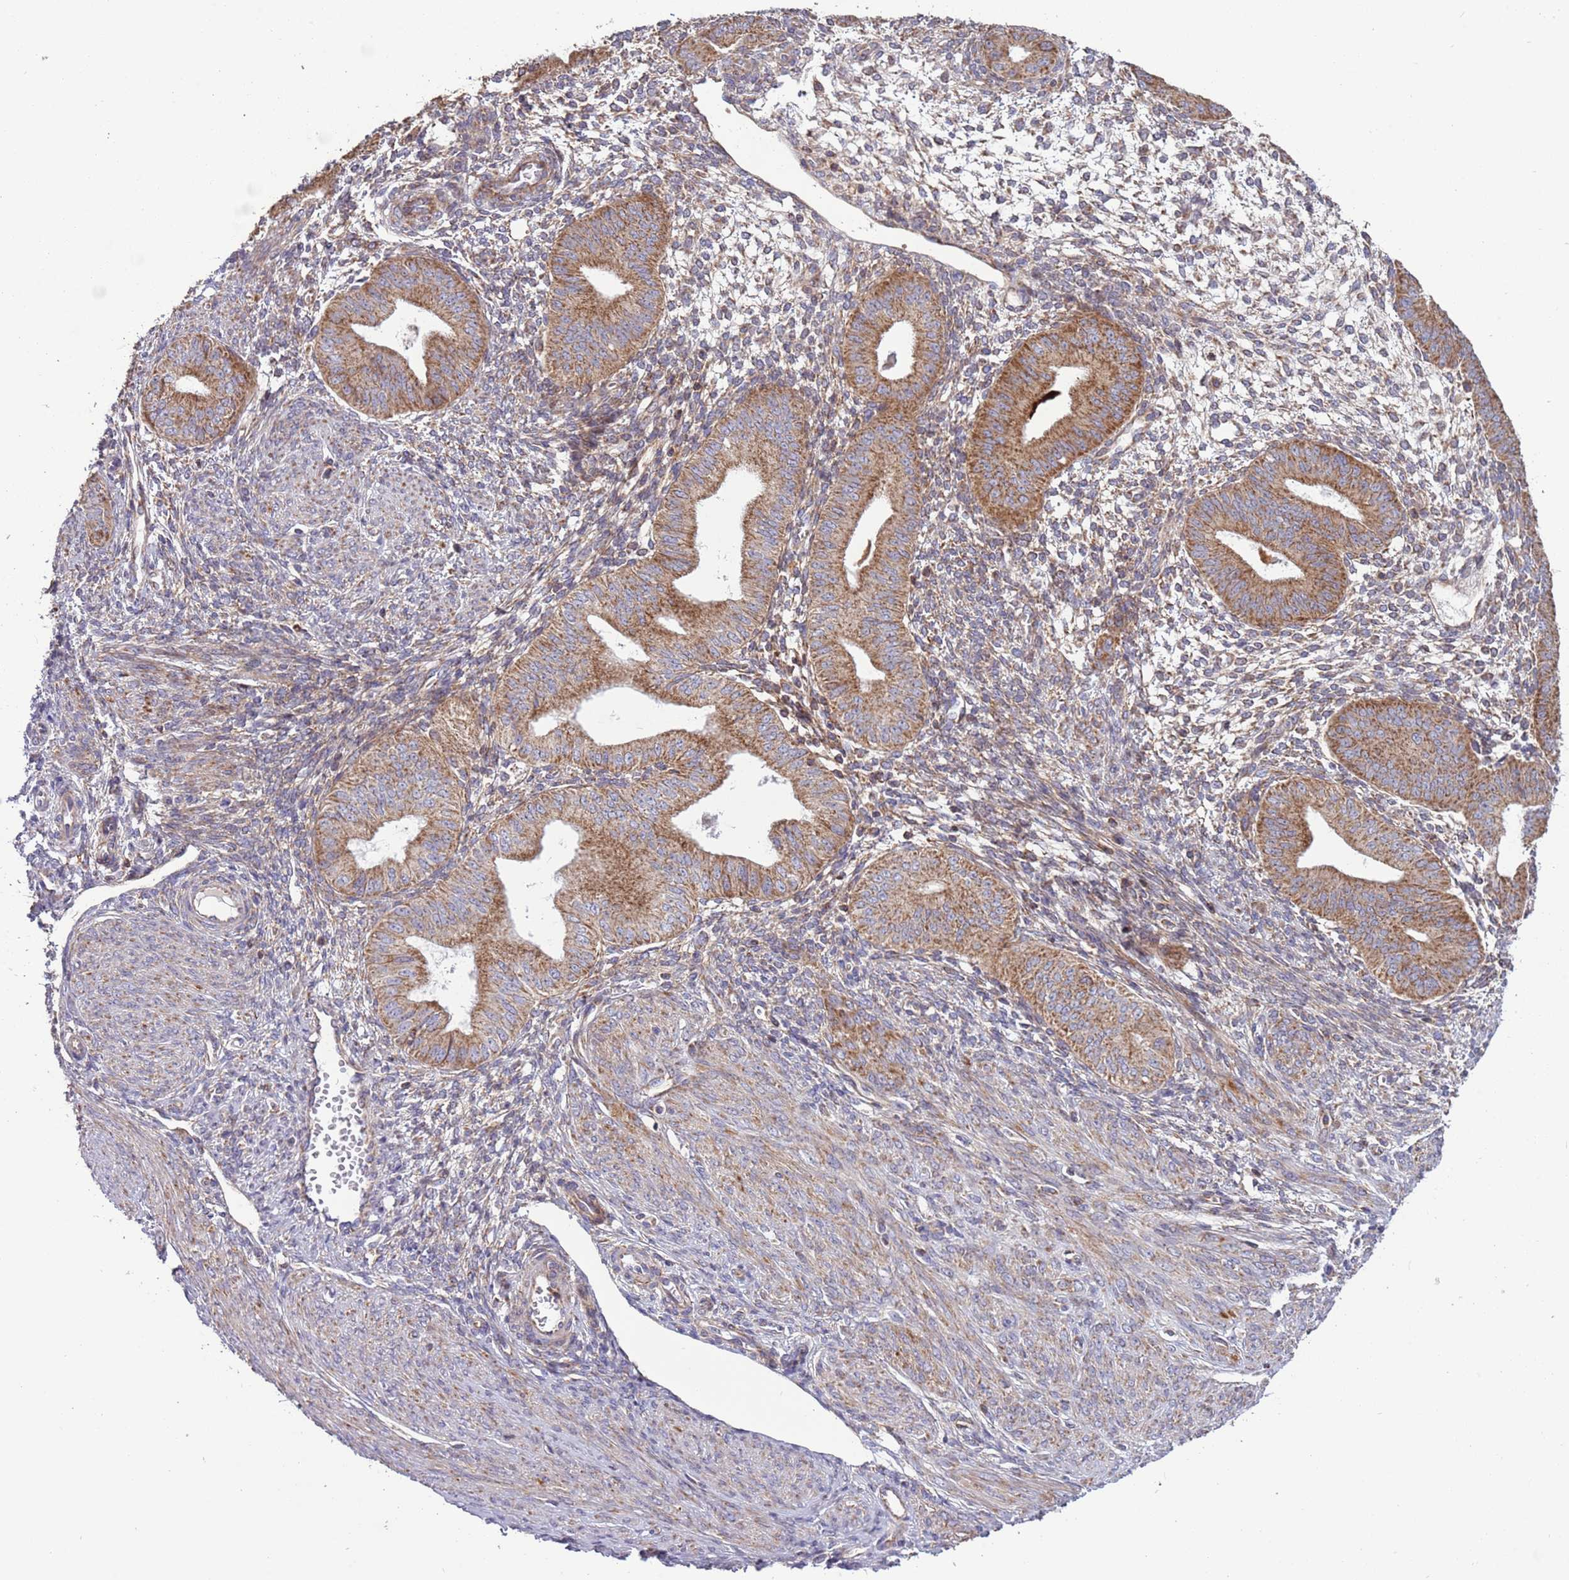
{"staining": {"intensity": "weak", "quantity": "<25%", "location": "cytoplasmic/membranous"}, "tissue": "endometrium", "cell_type": "Cells in endometrial stroma", "image_type": "normal", "snomed": [{"axis": "morphology", "description": "Normal tissue, NOS"}, {"axis": "topography", "description": "Endometrium"}], "caption": "Histopathology image shows no protein expression in cells in endometrial stroma of unremarkable endometrium.", "gene": "IRS4", "patient": {"sex": "female", "age": 49}}